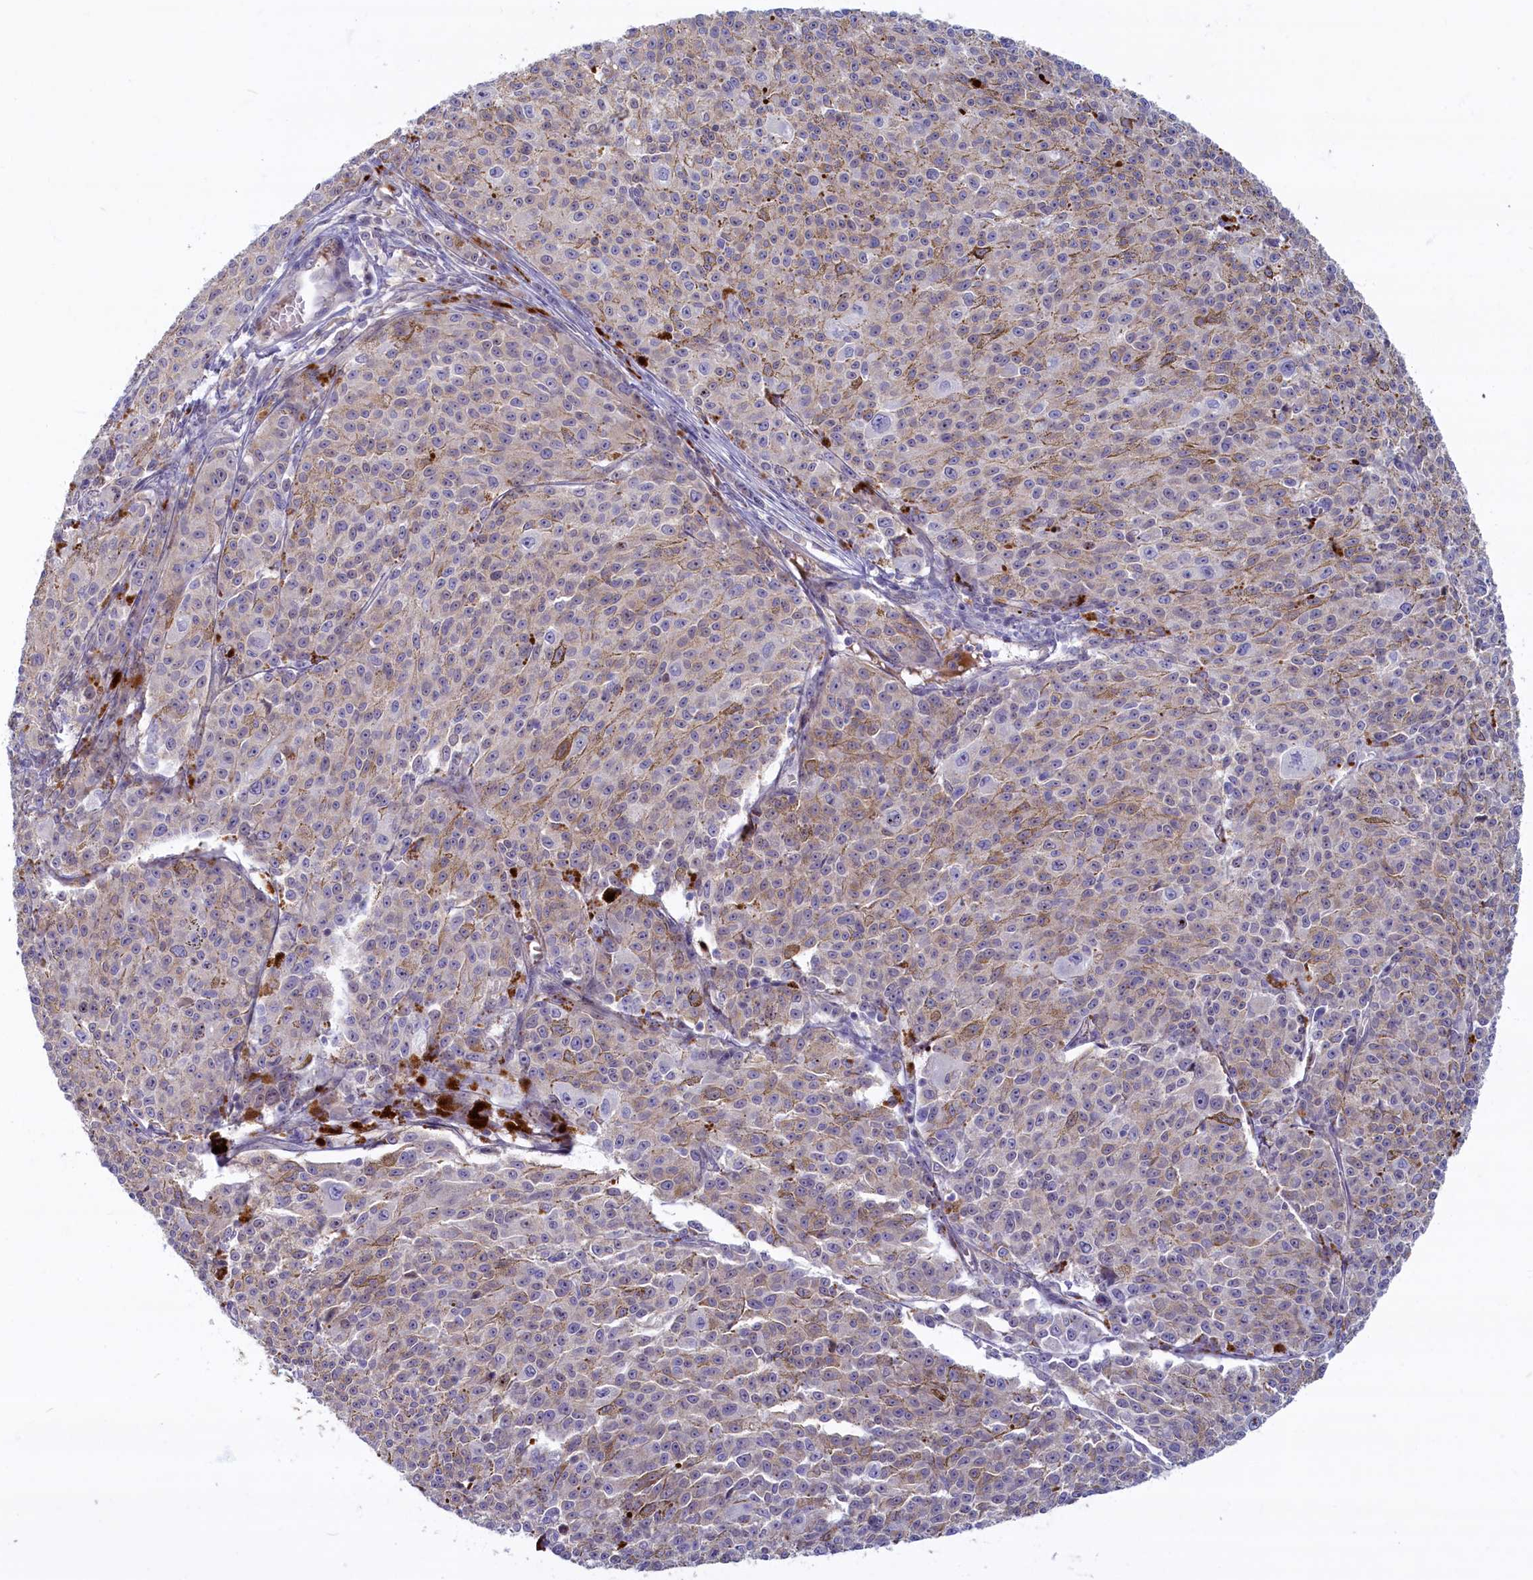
{"staining": {"intensity": "moderate", "quantity": "25%-75%", "location": "cytoplasmic/membranous"}, "tissue": "melanoma", "cell_type": "Tumor cells", "image_type": "cancer", "snomed": [{"axis": "morphology", "description": "Malignant melanoma, NOS"}, {"axis": "topography", "description": "Skin"}], "caption": "There is medium levels of moderate cytoplasmic/membranous staining in tumor cells of malignant melanoma, as demonstrated by immunohistochemical staining (brown color).", "gene": "FCSK", "patient": {"sex": "female", "age": 52}}